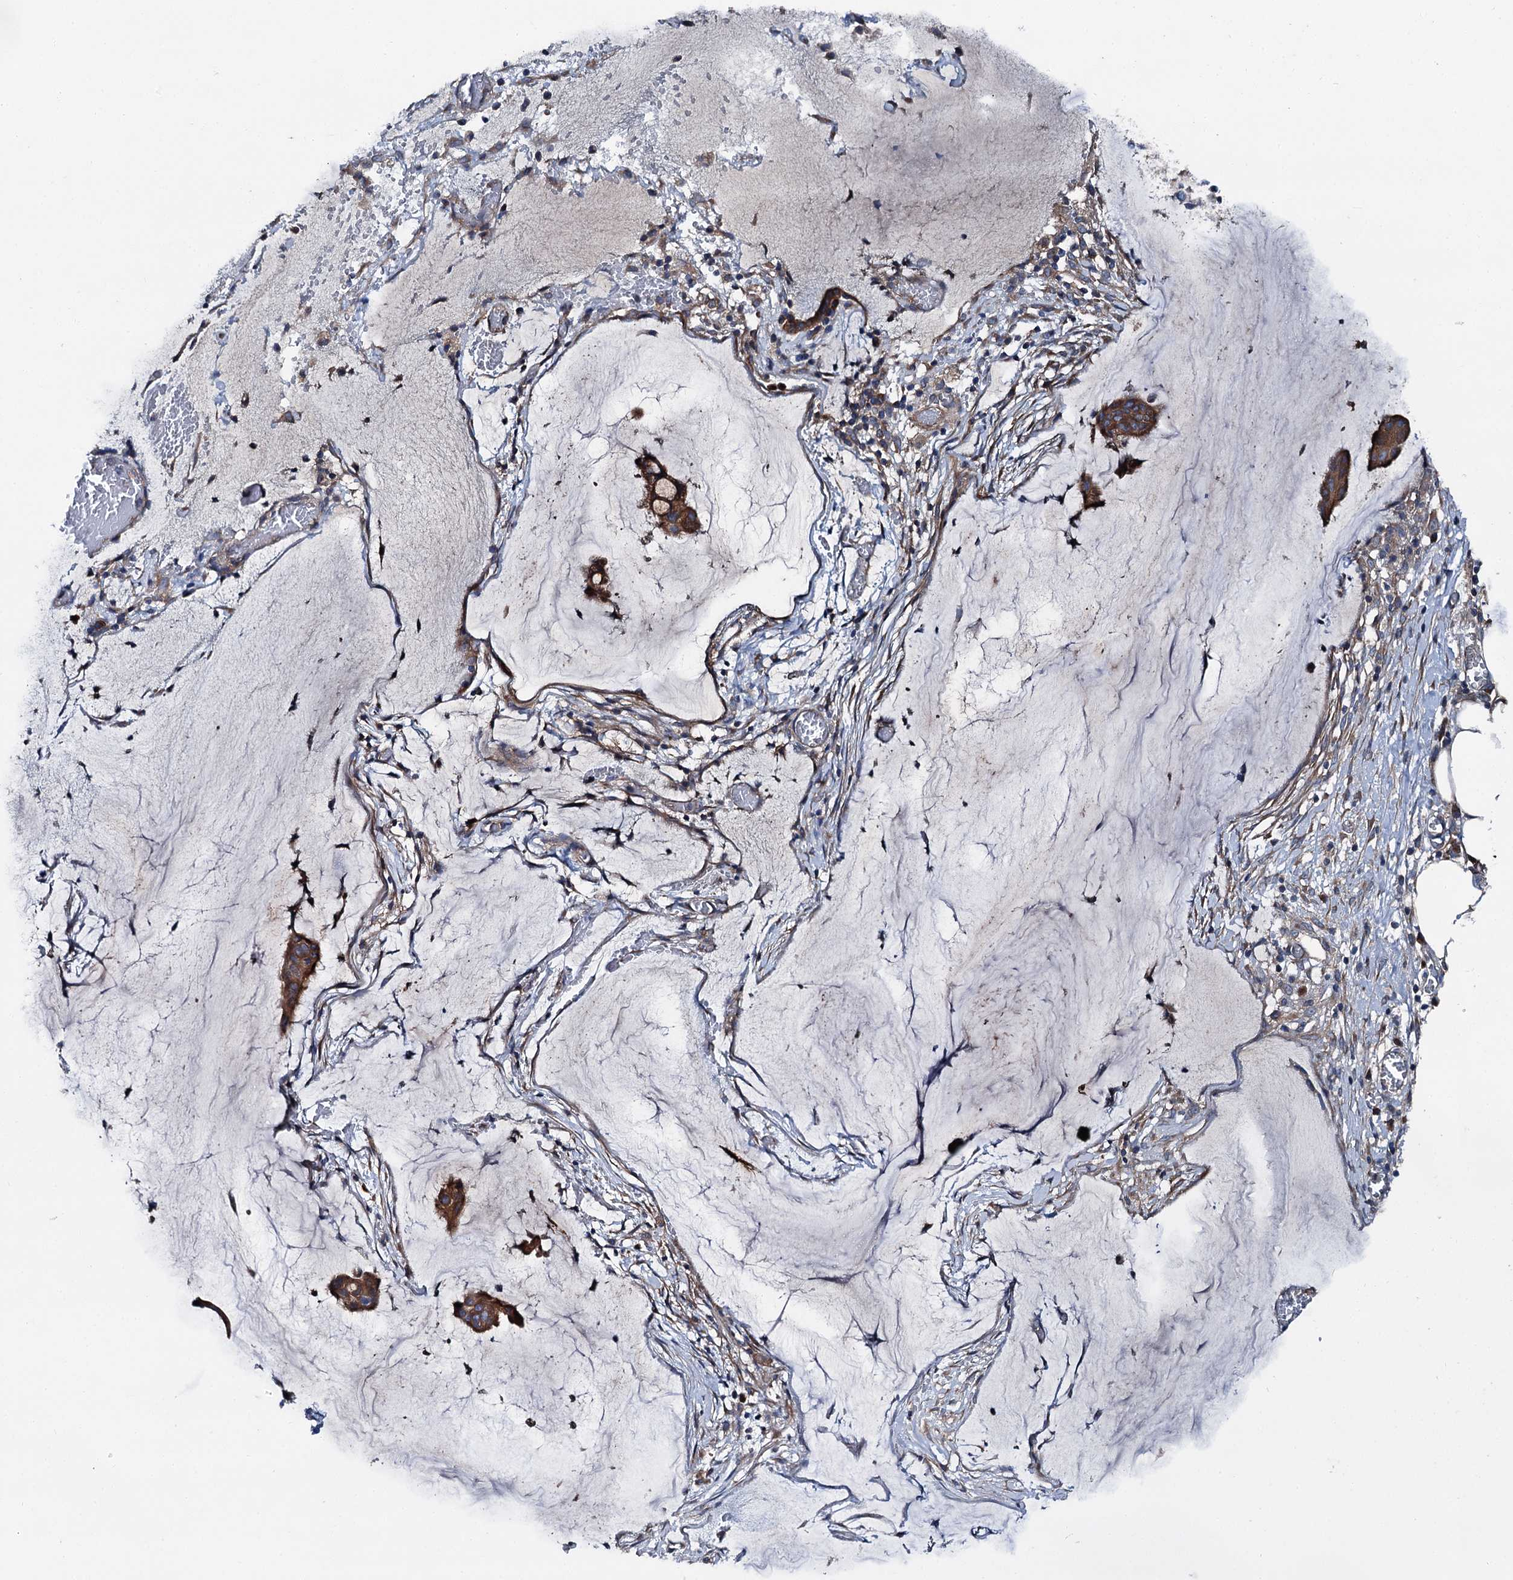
{"staining": {"intensity": "strong", "quantity": ">75%", "location": "cytoplasmic/membranous"}, "tissue": "ovarian cancer", "cell_type": "Tumor cells", "image_type": "cancer", "snomed": [{"axis": "morphology", "description": "Cystadenocarcinoma, mucinous, NOS"}, {"axis": "topography", "description": "Ovary"}], "caption": "The micrograph demonstrates a brown stain indicating the presence of a protein in the cytoplasmic/membranous of tumor cells in ovarian cancer (mucinous cystadenocarcinoma). (DAB IHC, brown staining for protein, blue staining for nuclei).", "gene": "SLC22A25", "patient": {"sex": "female", "age": 73}}